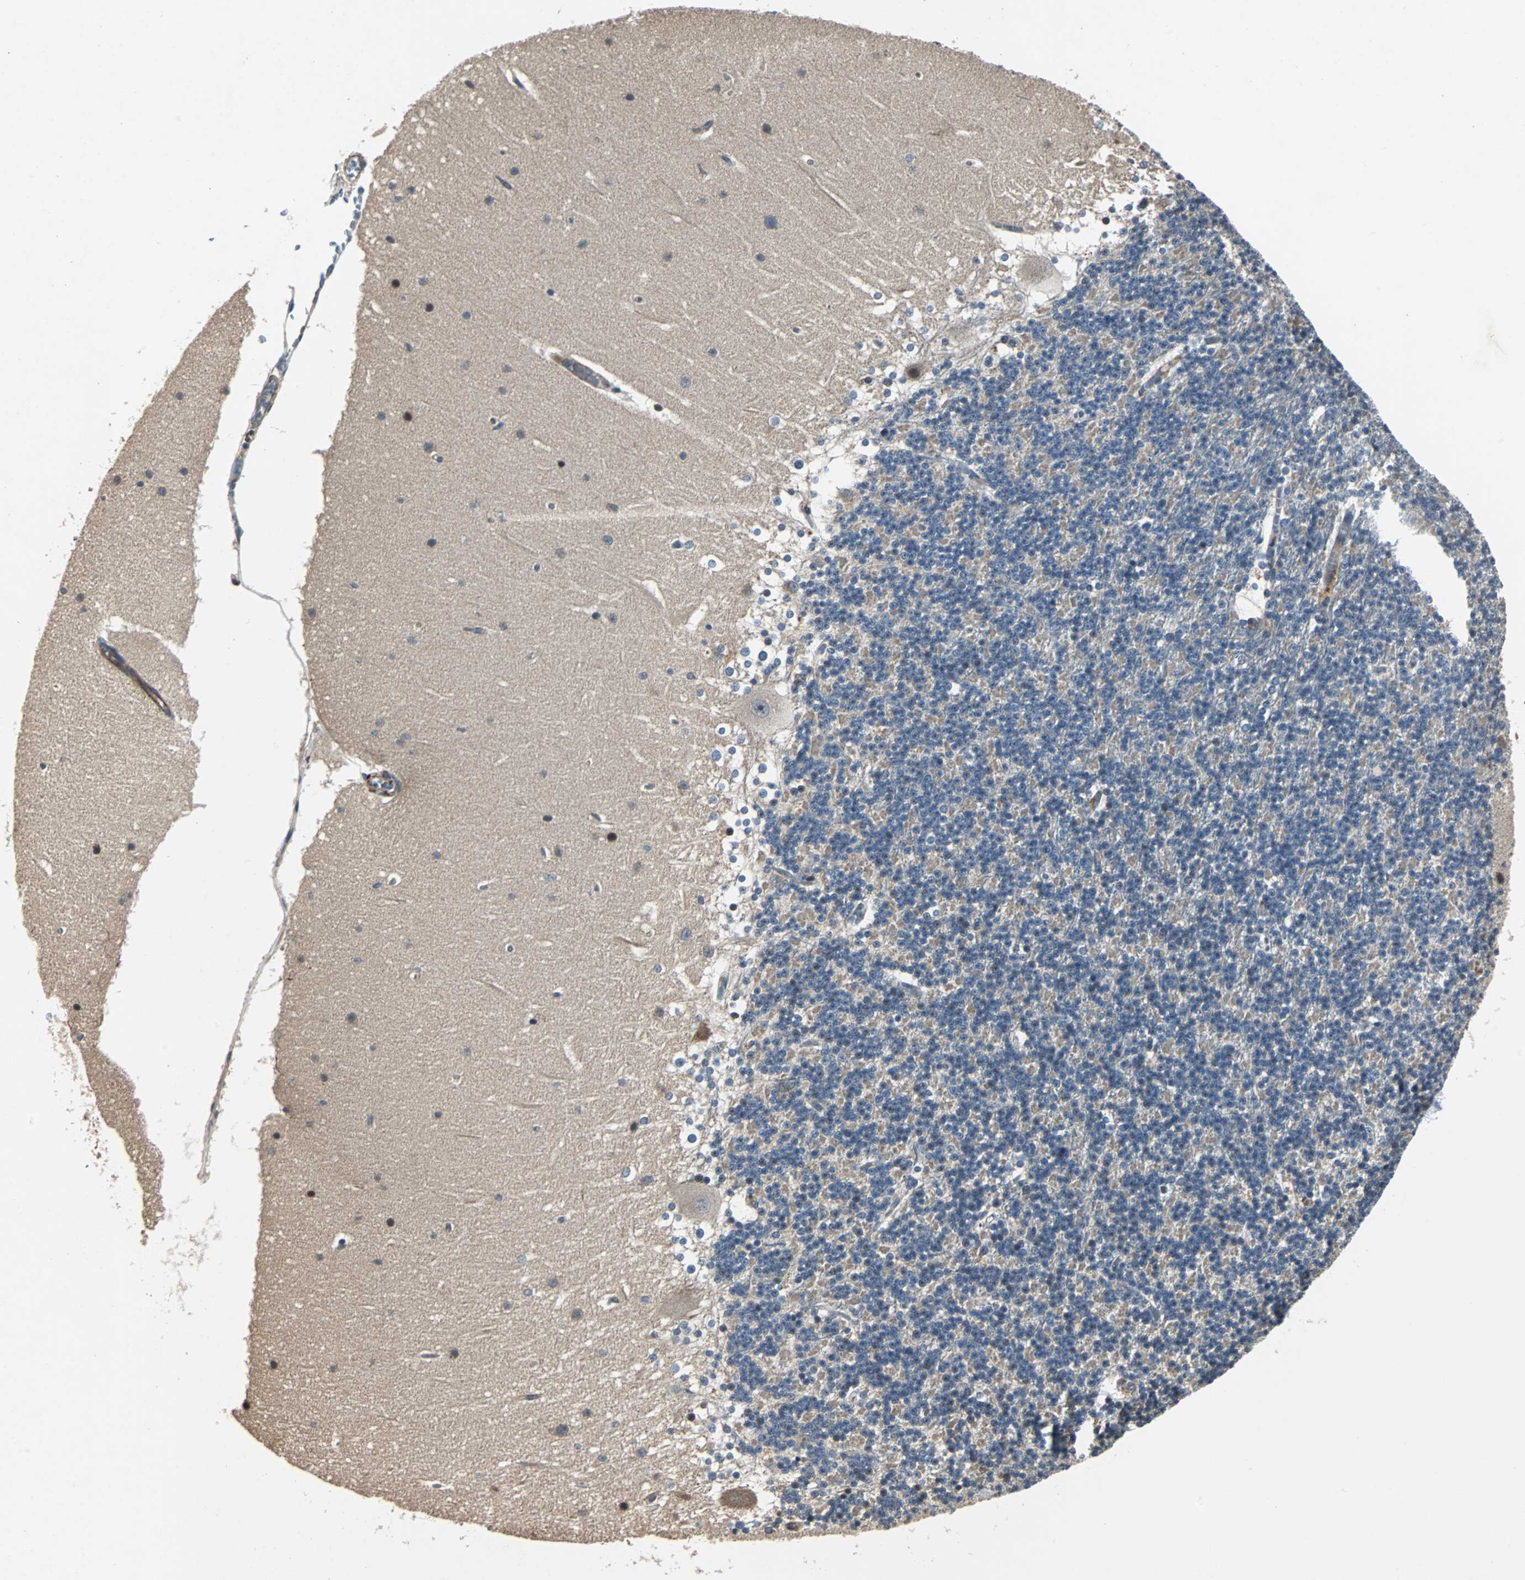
{"staining": {"intensity": "negative", "quantity": "none", "location": "none"}, "tissue": "cerebellum", "cell_type": "Cells in granular layer", "image_type": "normal", "snomed": [{"axis": "morphology", "description": "Normal tissue, NOS"}, {"axis": "topography", "description": "Cerebellum"}], "caption": "Cerebellum stained for a protein using immunohistochemistry (IHC) exhibits no staining cells in granular layer.", "gene": "CHP1", "patient": {"sex": "female", "age": 19}}